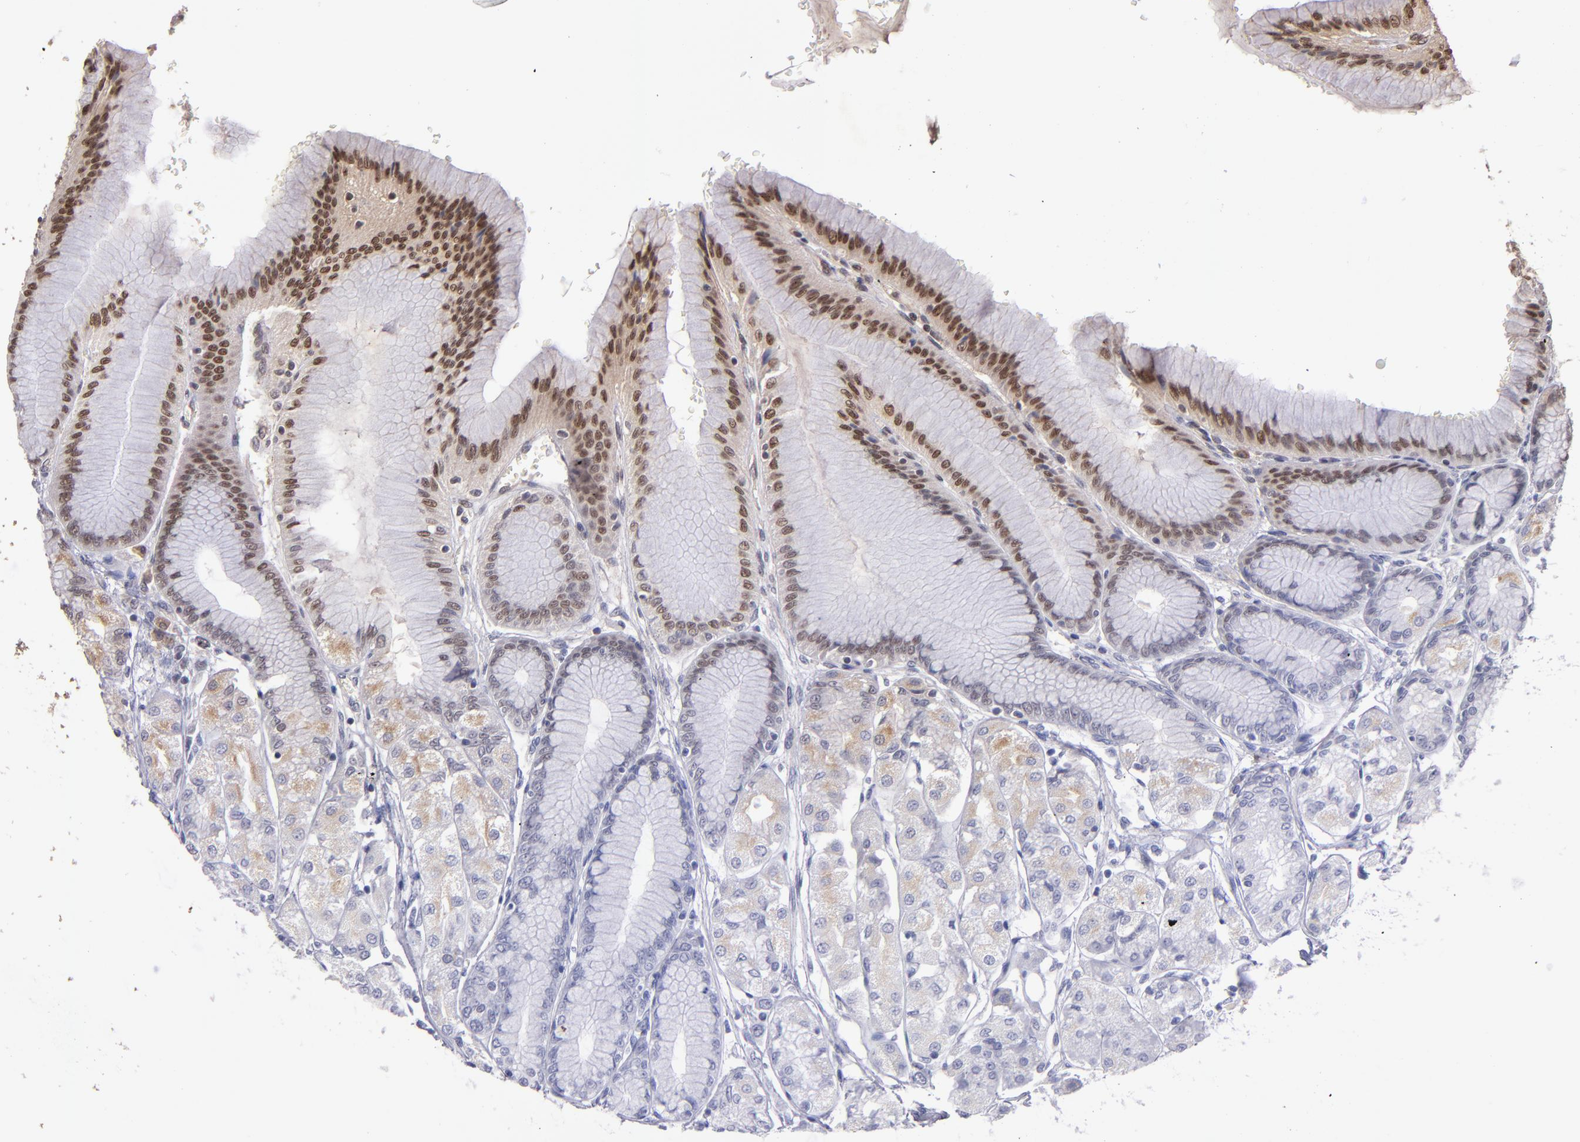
{"staining": {"intensity": "moderate", "quantity": "25%-75%", "location": "cytoplasmic/membranous,nuclear"}, "tissue": "stomach", "cell_type": "Glandular cells", "image_type": "normal", "snomed": [{"axis": "morphology", "description": "Normal tissue, NOS"}, {"axis": "morphology", "description": "Adenocarcinoma, NOS"}, {"axis": "topography", "description": "Stomach"}, {"axis": "topography", "description": "Stomach, lower"}], "caption": "Immunohistochemistry of unremarkable human stomach displays medium levels of moderate cytoplasmic/membranous,nuclear positivity in approximately 25%-75% of glandular cells. (Stains: DAB in brown, nuclei in blue, Microscopy: brightfield microscopy at high magnification).", "gene": "ABHD12B", "patient": {"sex": "female", "age": 65}}